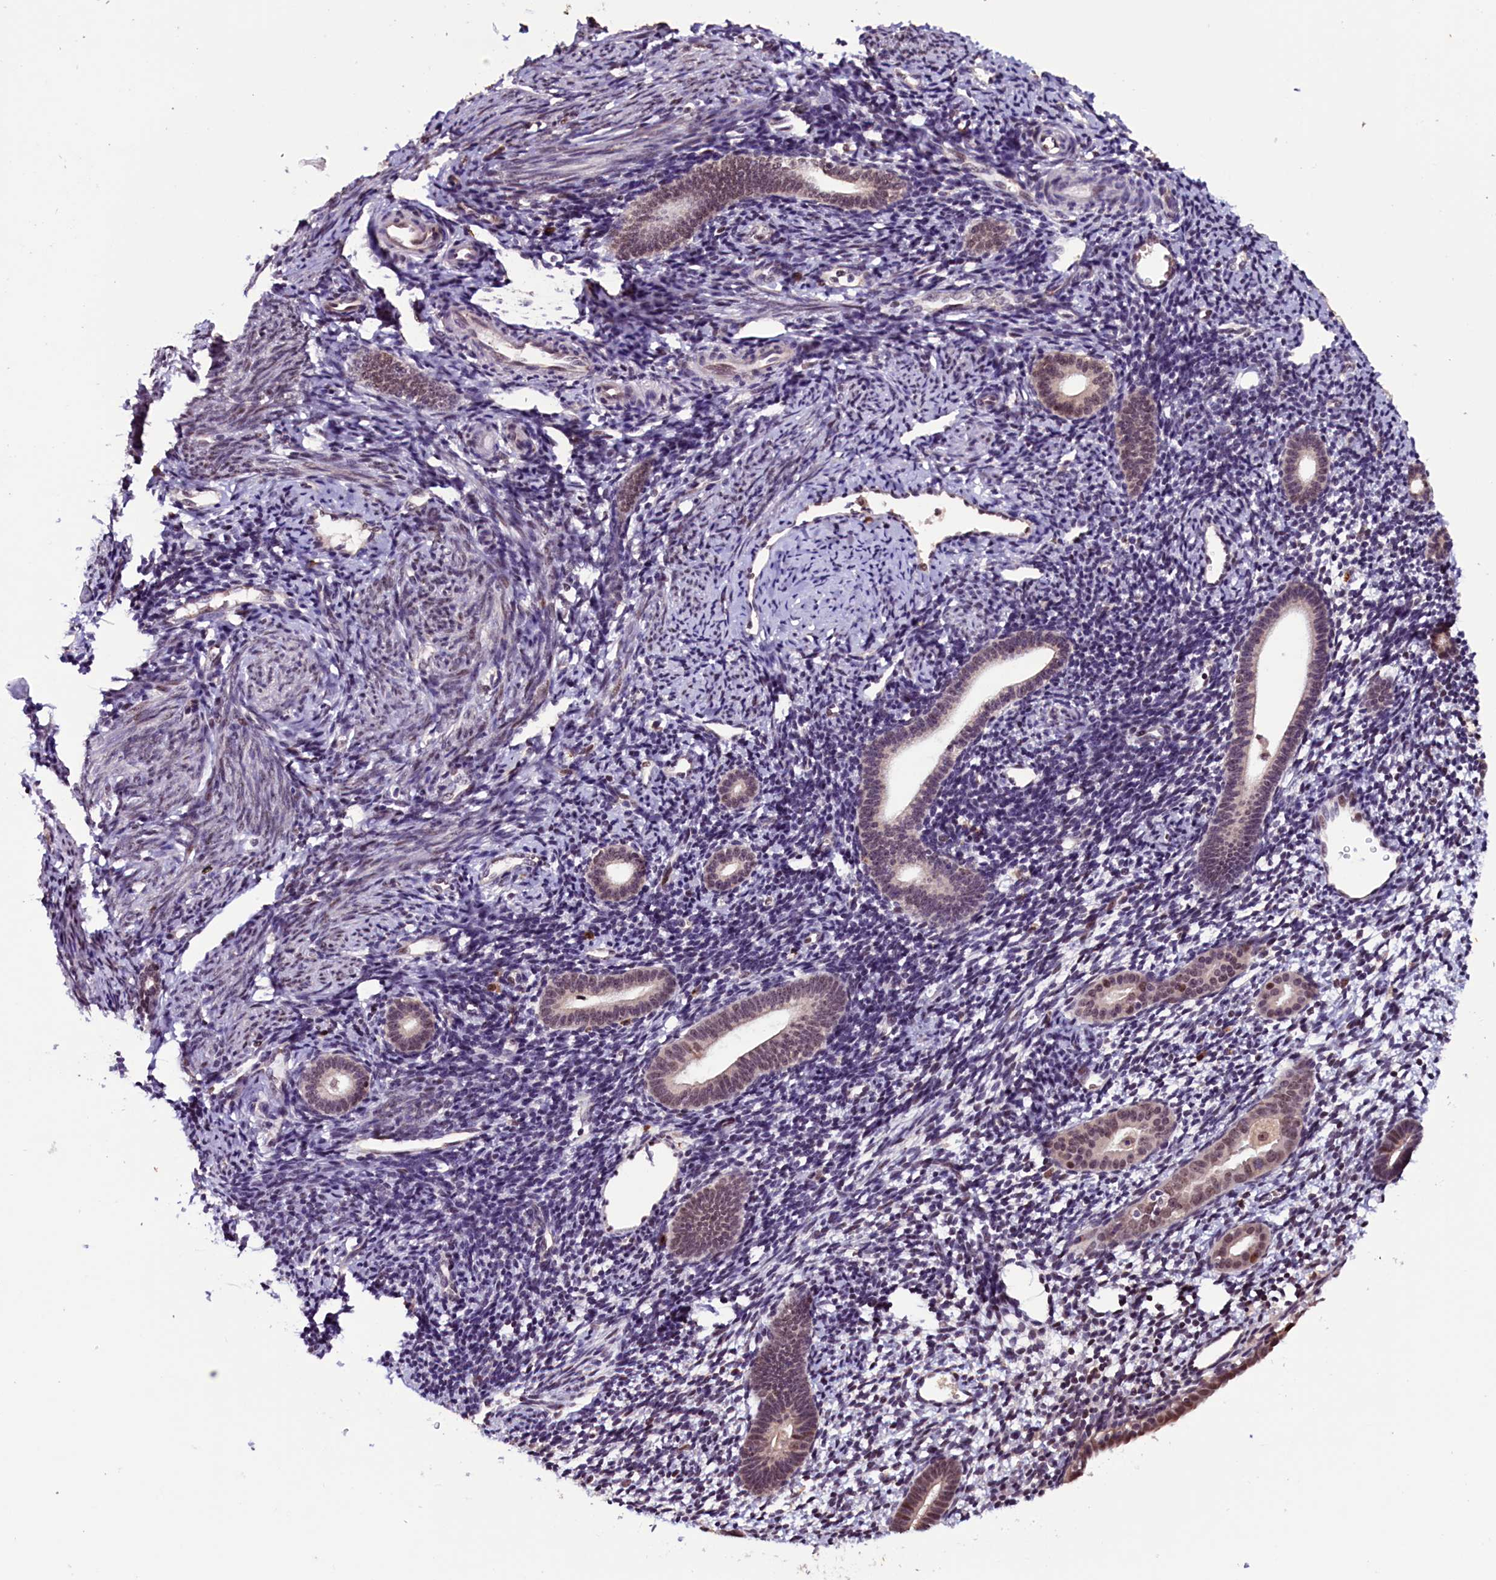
{"staining": {"intensity": "moderate", "quantity": "<25%", "location": "nuclear"}, "tissue": "endometrium", "cell_type": "Cells in endometrial stroma", "image_type": "normal", "snomed": [{"axis": "morphology", "description": "Normal tissue, NOS"}, {"axis": "topography", "description": "Endometrium"}], "caption": "About <25% of cells in endometrial stroma in unremarkable human endometrium exhibit moderate nuclear protein positivity as visualized by brown immunohistochemical staining.", "gene": "RNMT", "patient": {"sex": "female", "age": 56}}